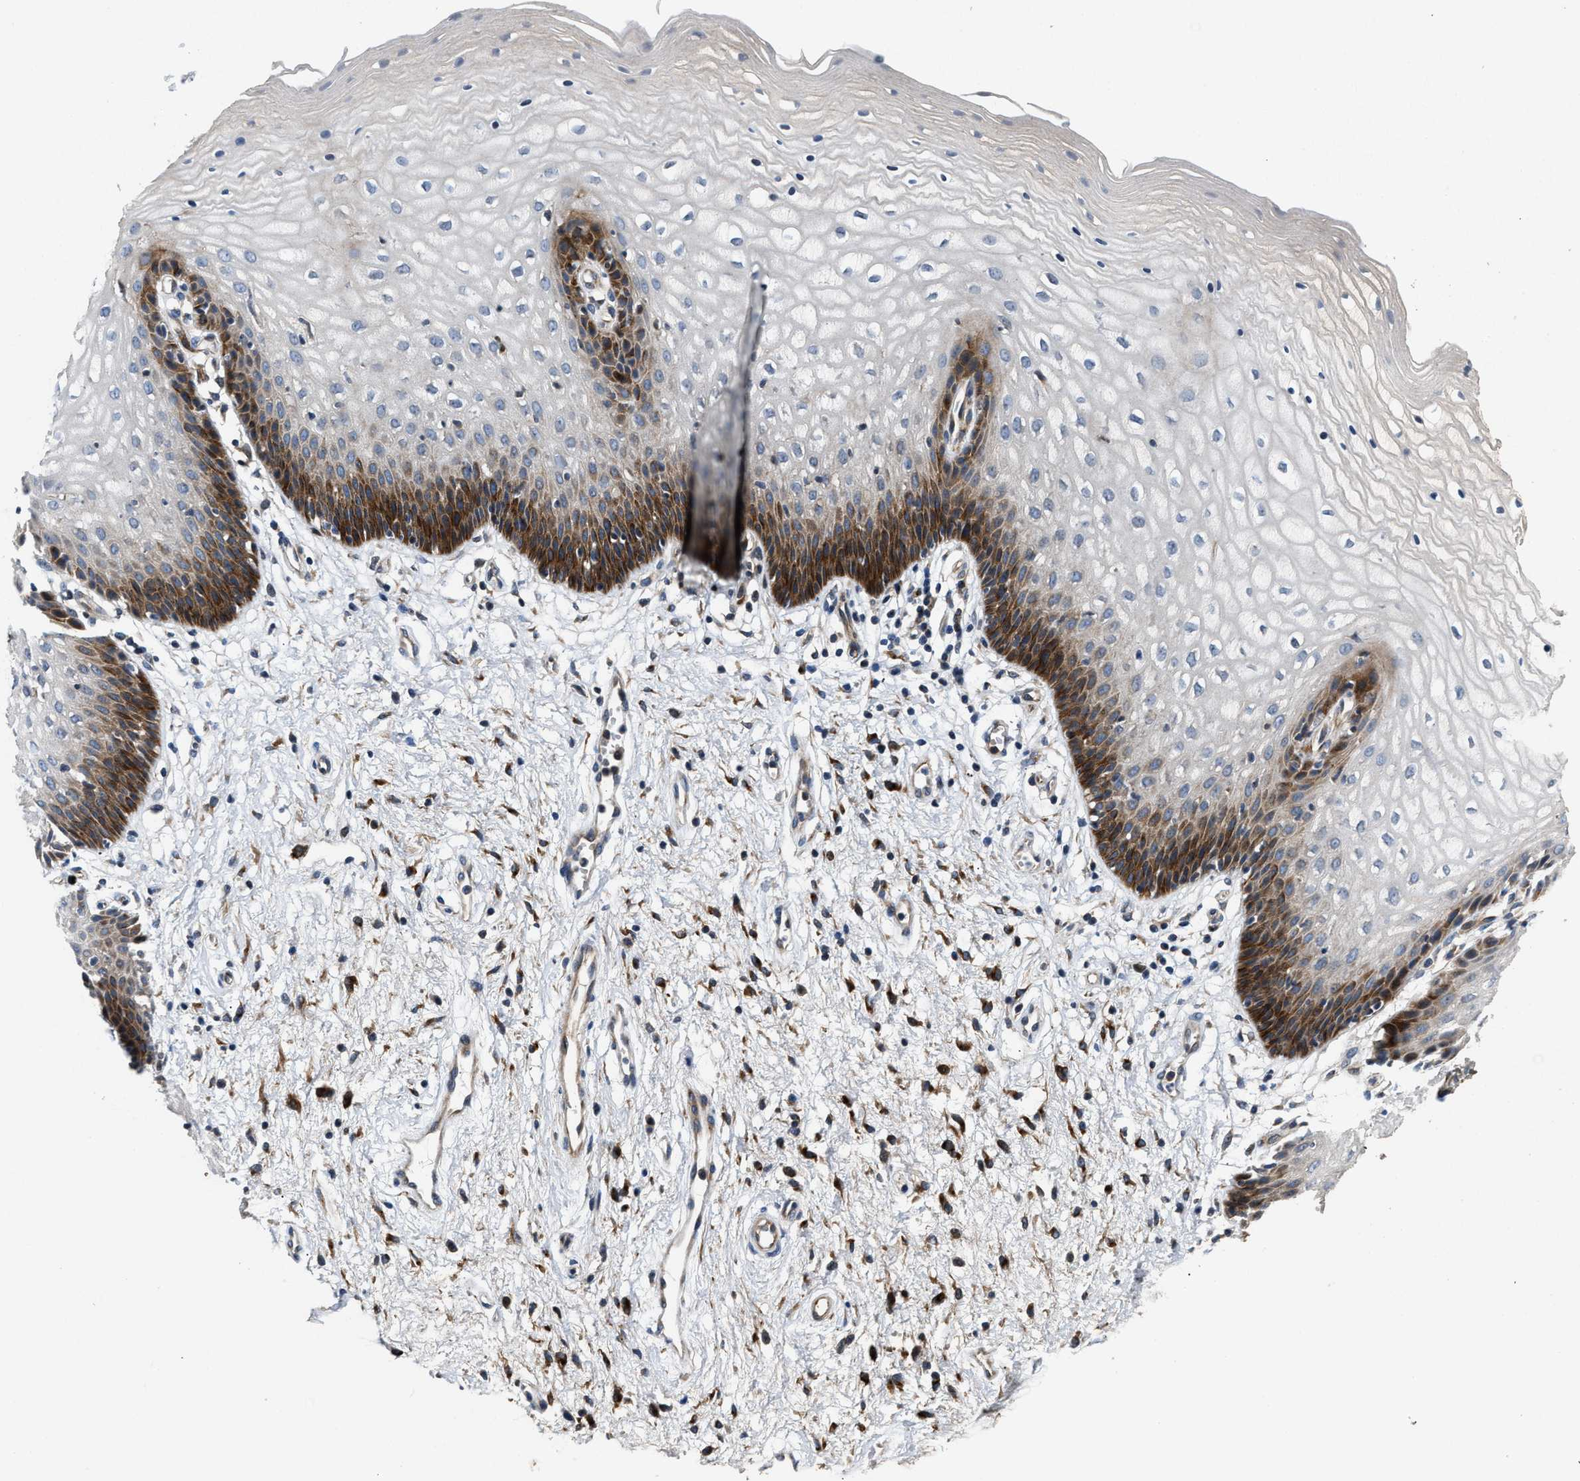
{"staining": {"intensity": "strong", "quantity": "<25%", "location": "cytoplasmic/membranous"}, "tissue": "vagina", "cell_type": "Squamous epithelial cells", "image_type": "normal", "snomed": [{"axis": "morphology", "description": "Normal tissue, NOS"}, {"axis": "topography", "description": "Vagina"}], "caption": "Immunohistochemical staining of normal vagina demonstrates strong cytoplasmic/membranous protein positivity in about <25% of squamous epithelial cells.", "gene": "IL17RC", "patient": {"sex": "female", "age": 34}}